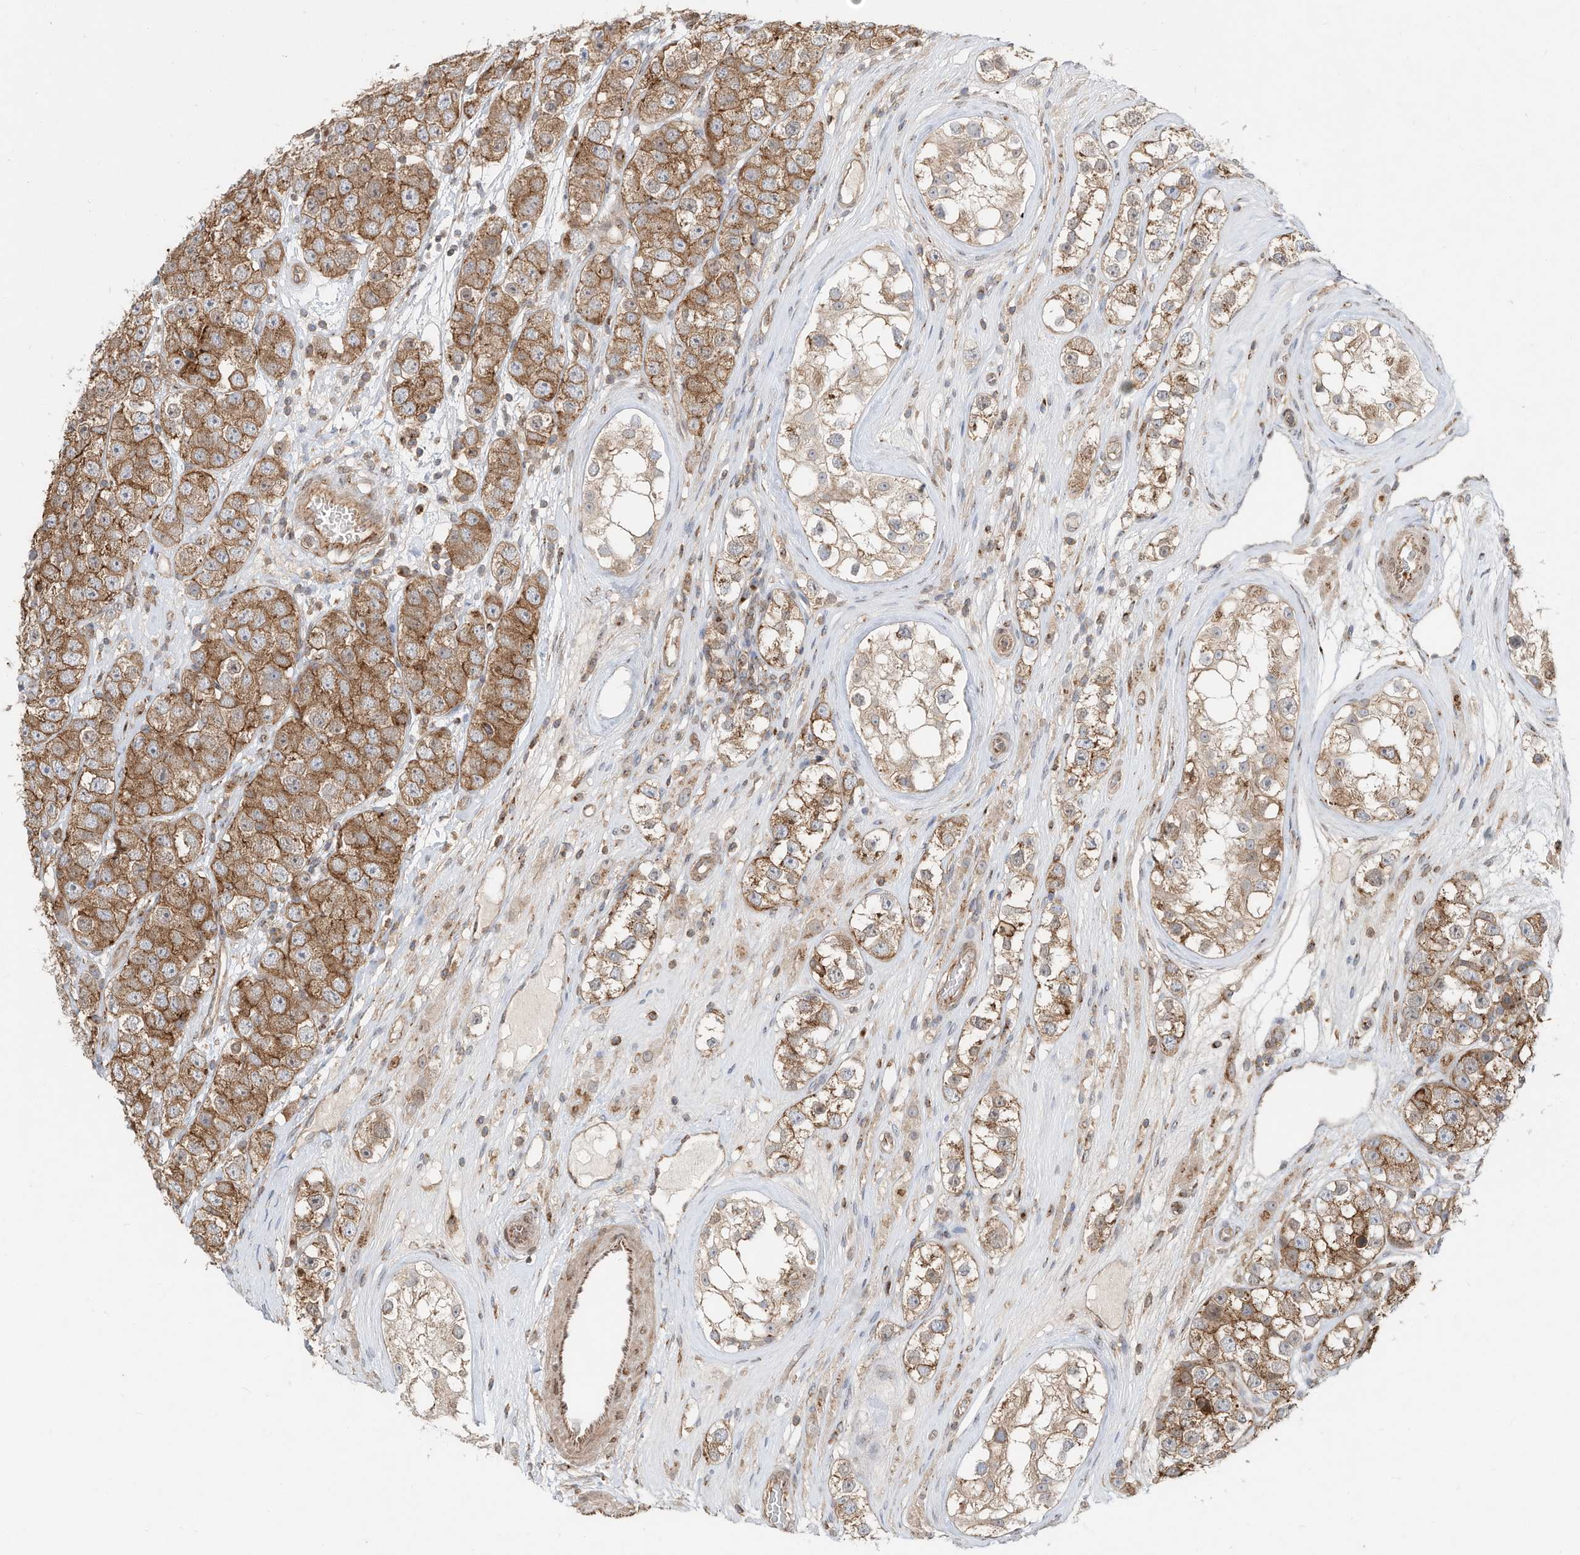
{"staining": {"intensity": "moderate", "quantity": ">75%", "location": "cytoplasmic/membranous"}, "tissue": "testis cancer", "cell_type": "Tumor cells", "image_type": "cancer", "snomed": [{"axis": "morphology", "description": "Seminoma, NOS"}, {"axis": "topography", "description": "Testis"}], "caption": "The photomicrograph shows immunohistochemical staining of testis seminoma. There is moderate cytoplasmic/membranous staining is seen in about >75% of tumor cells.", "gene": "CUX1", "patient": {"sex": "male", "age": 28}}